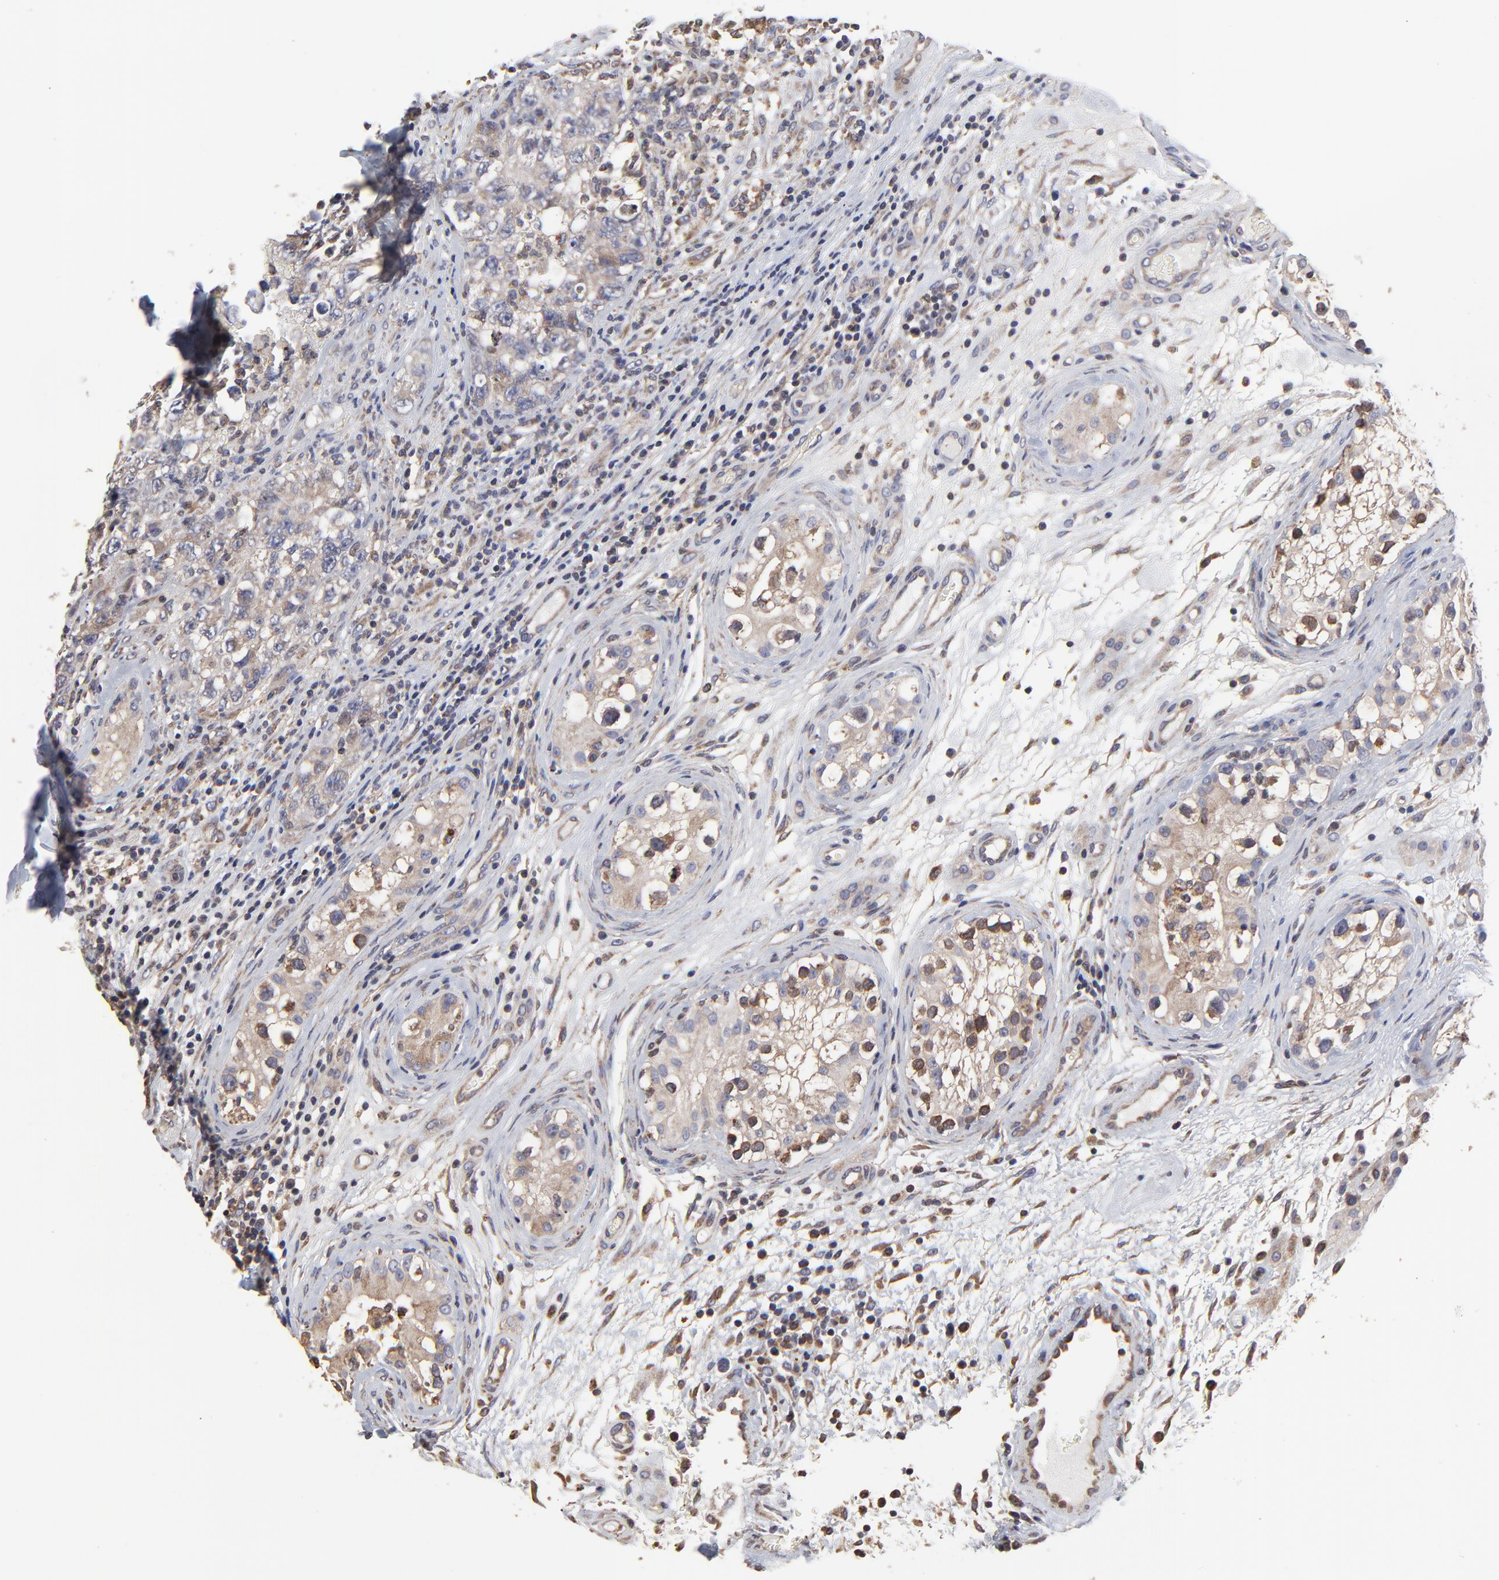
{"staining": {"intensity": "weak", "quantity": "25%-75%", "location": "cytoplasmic/membranous"}, "tissue": "testis cancer", "cell_type": "Tumor cells", "image_type": "cancer", "snomed": [{"axis": "morphology", "description": "Carcinoma, Embryonal, NOS"}, {"axis": "topography", "description": "Testis"}], "caption": "Protein expression analysis of testis cancer (embryonal carcinoma) shows weak cytoplasmic/membranous staining in about 25%-75% of tumor cells.", "gene": "ELP2", "patient": {"sex": "male", "age": 31}}